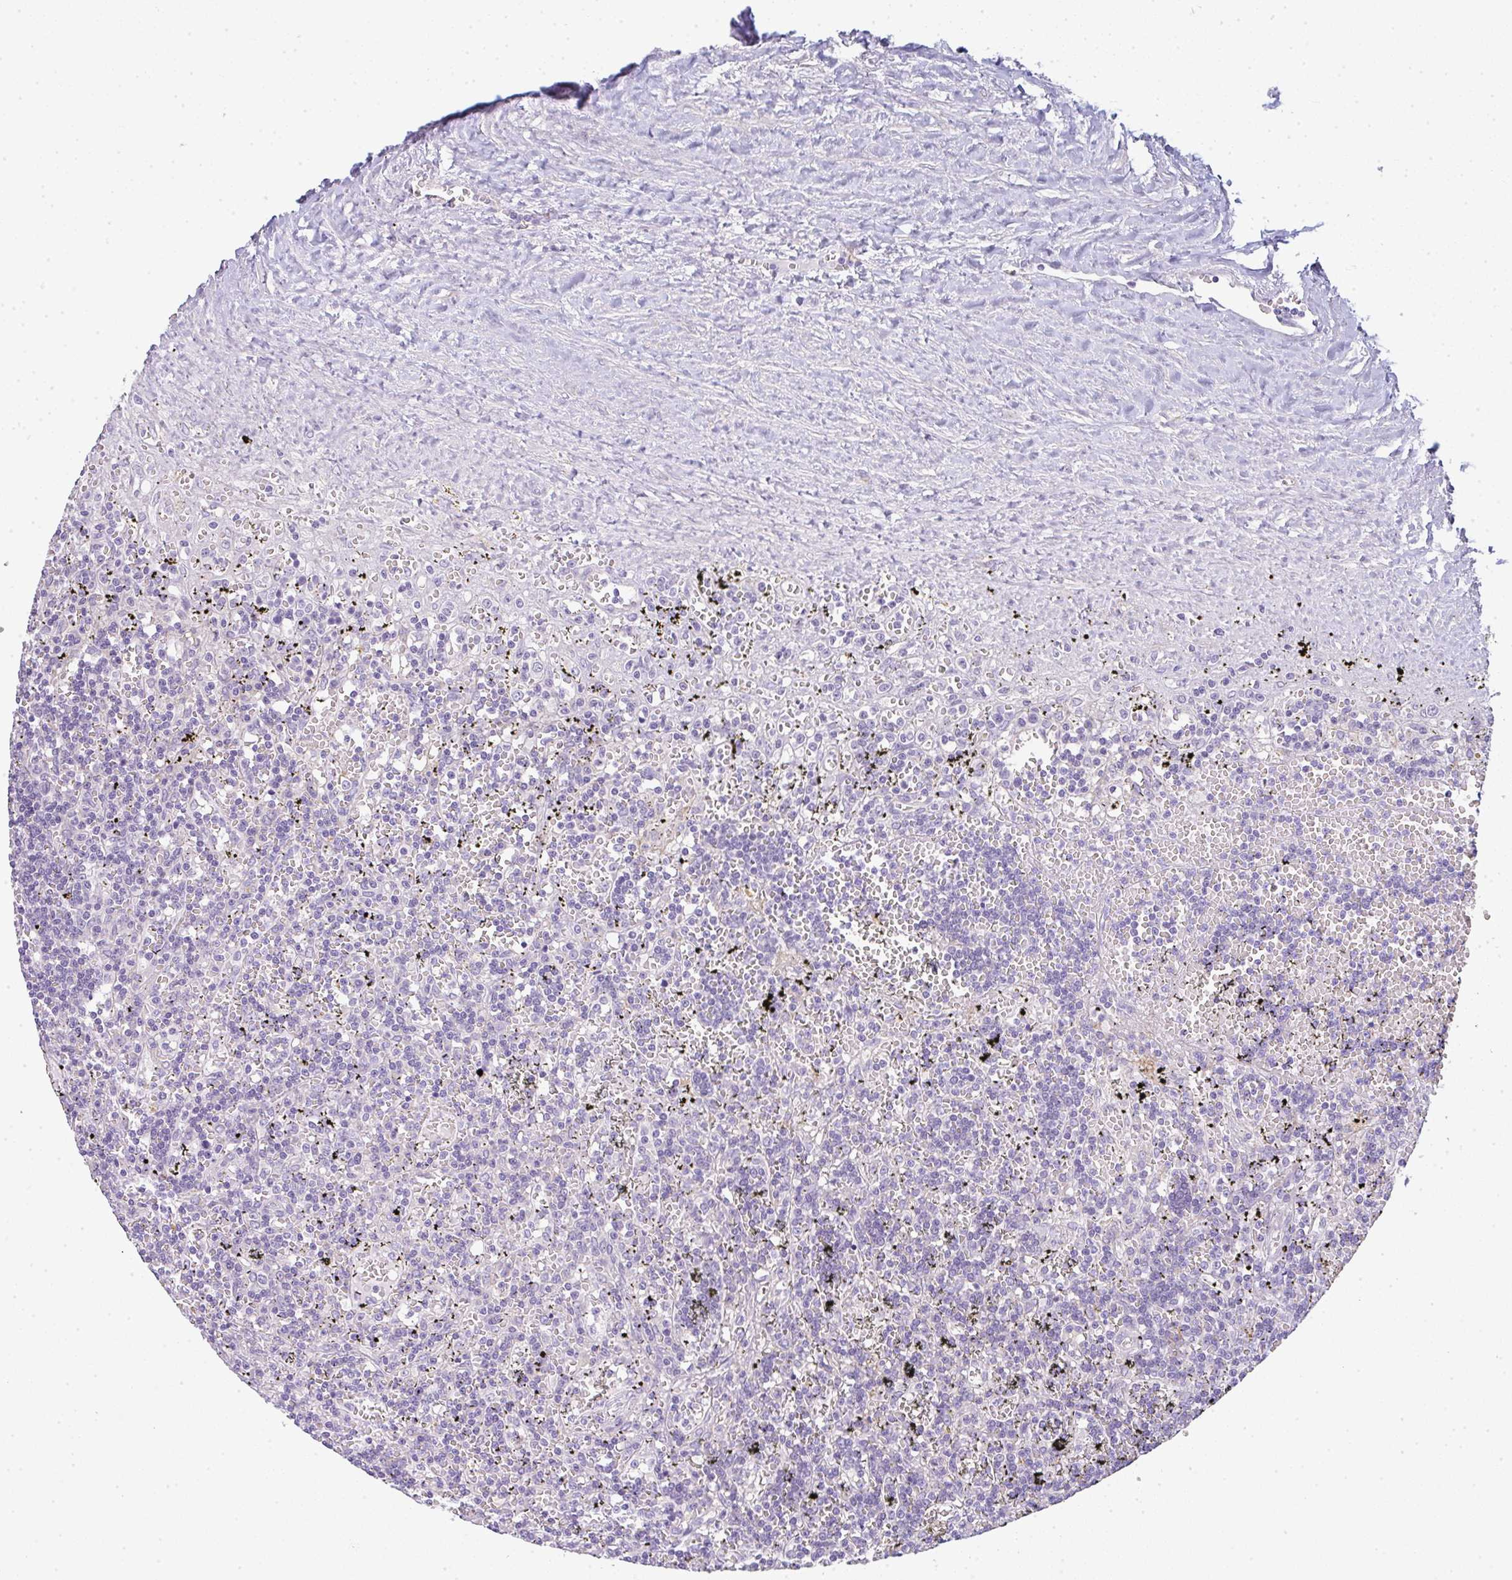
{"staining": {"intensity": "negative", "quantity": "none", "location": "none"}, "tissue": "lymphoma", "cell_type": "Tumor cells", "image_type": "cancer", "snomed": [{"axis": "morphology", "description": "Malignant lymphoma, non-Hodgkin's type, Low grade"}, {"axis": "topography", "description": "Spleen"}], "caption": "IHC photomicrograph of human lymphoma stained for a protein (brown), which demonstrates no positivity in tumor cells. (Stains: DAB (3,3'-diaminobenzidine) immunohistochemistry (IHC) with hematoxylin counter stain, Microscopy: brightfield microscopy at high magnification).", "gene": "LPAR4", "patient": {"sex": "male", "age": 60}}